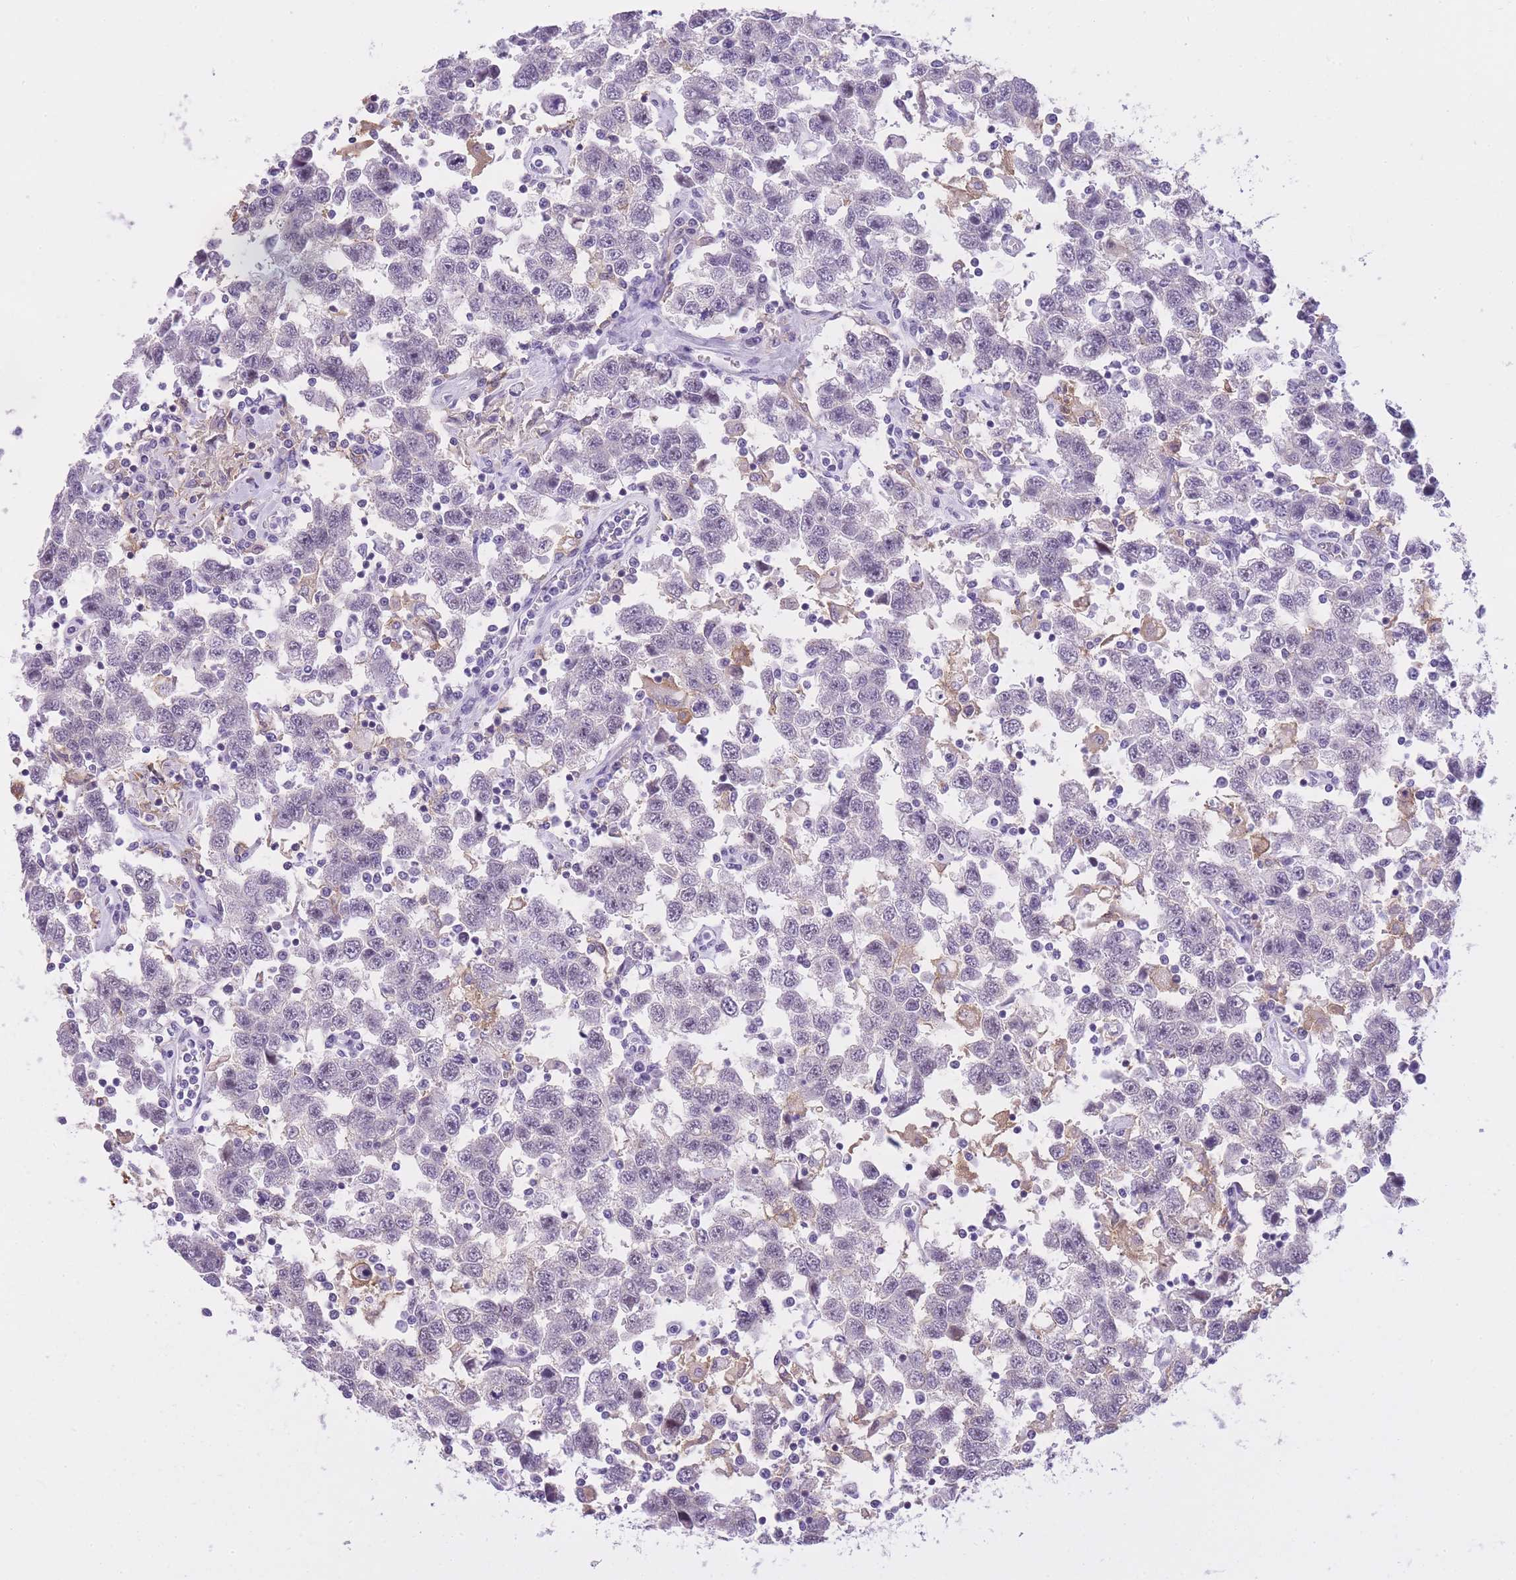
{"staining": {"intensity": "negative", "quantity": "none", "location": "none"}, "tissue": "testis cancer", "cell_type": "Tumor cells", "image_type": "cancer", "snomed": [{"axis": "morphology", "description": "Seminoma, NOS"}, {"axis": "topography", "description": "Testis"}], "caption": "A high-resolution photomicrograph shows IHC staining of testis seminoma, which exhibits no significant staining in tumor cells. (Immunohistochemistry (ihc), brightfield microscopy, high magnification).", "gene": "RADX", "patient": {"sex": "male", "age": 41}}